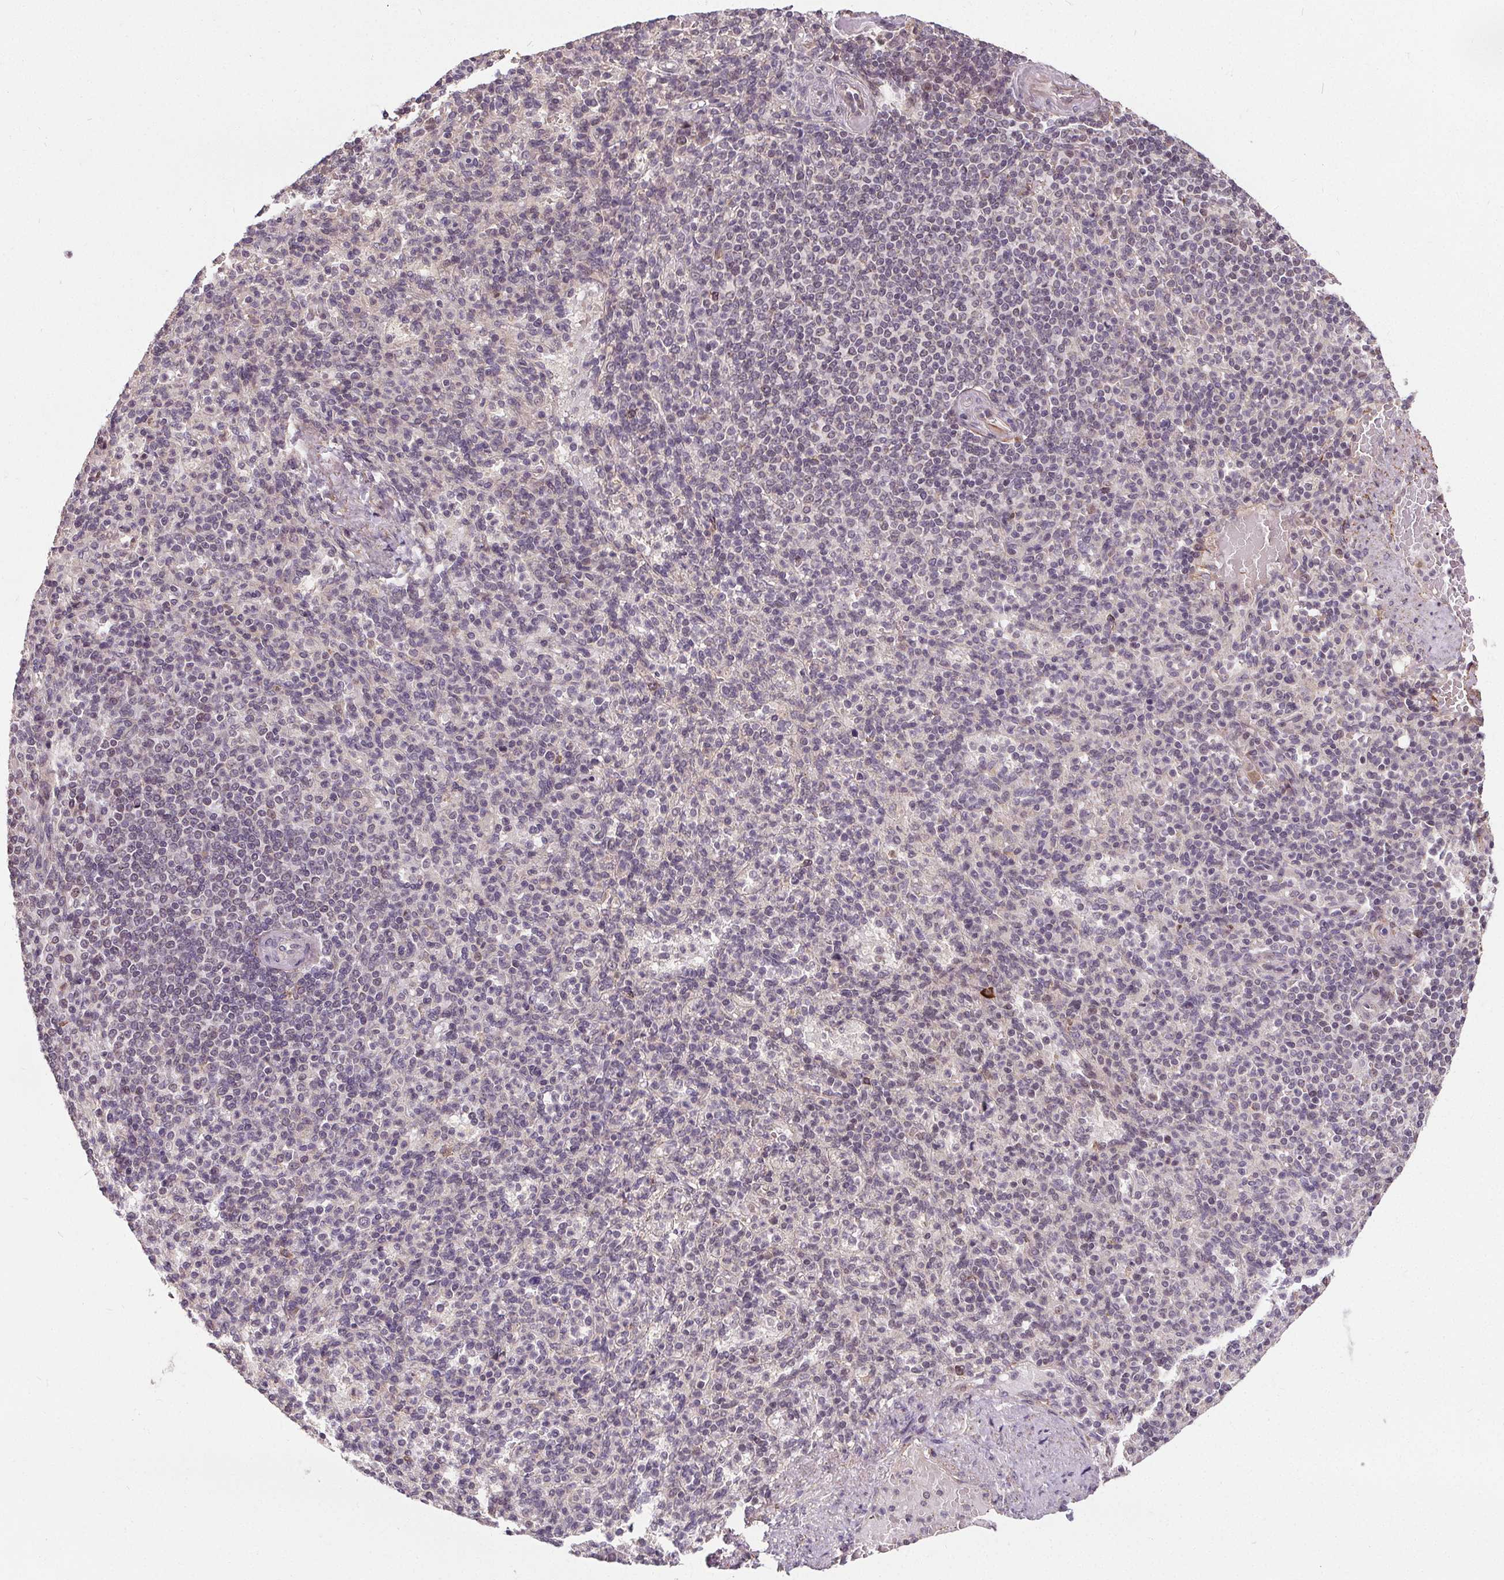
{"staining": {"intensity": "negative", "quantity": "none", "location": "none"}, "tissue": "spleen", "cell_type": "Cells in red pulp", "image_type": "normal", "snomed": [{"axis": "morphology", "description": "Normal tissue, NOS"}, {"axis": "topography", "description": "Spleen"}], "caption": "The image exhibits no significant positivity in cells in red pulp of spleen.", "gene": "KIAA0232", "patient": {"sex": "female", "age": 74}}